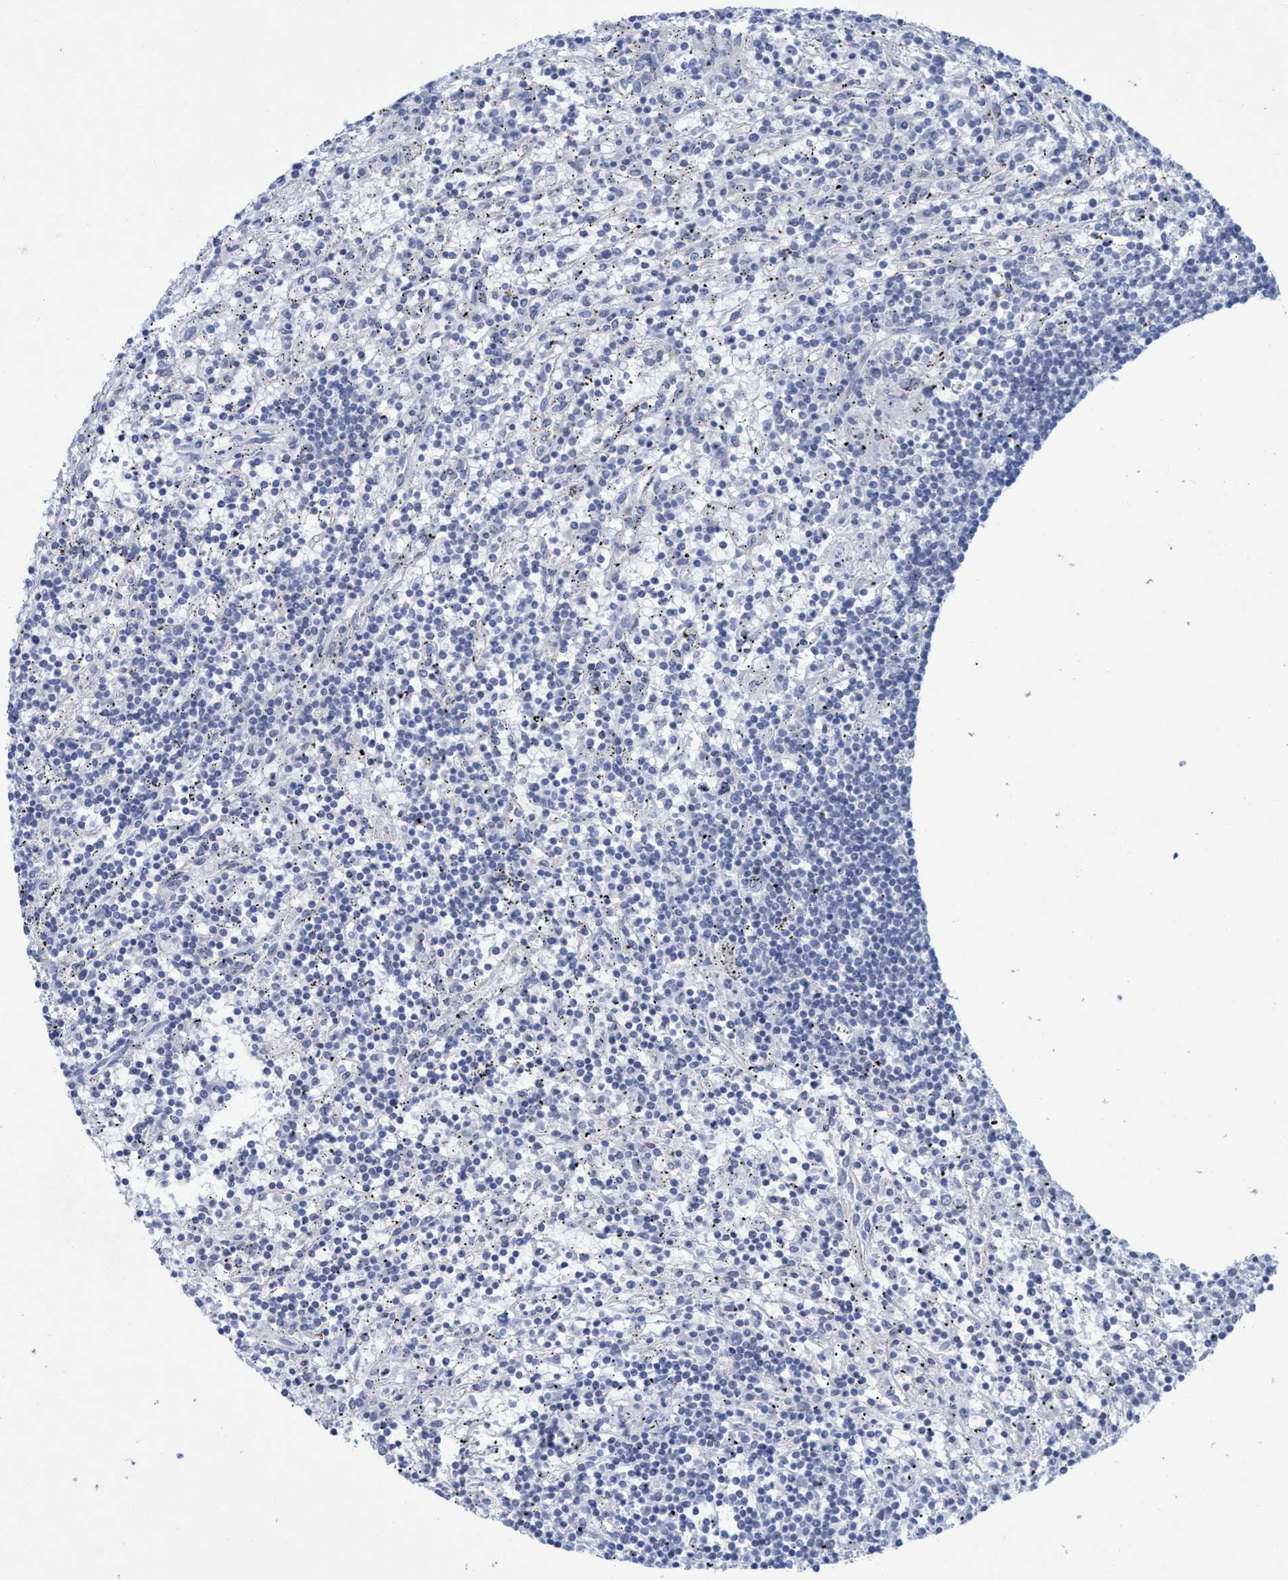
{"staining": {"intensity": "negative", "quantity": "none", "location": "none"}, "tissue": "lymphoma", "cell_type": "Tumor cells", "image_type": "cancer", "snomed": [{"axis": "morphology", "description": "Malignant lymphoma, non-Hodgkin's type, Low grade"}, {"axis": "topography", "description": "Spleen"}], "caption": "Malignant lymphoma, non-Hodgkin's type (low-grade) stained for a protein using IHC shows no staining tumor cells.", "gene": "RSAD1", "patient": {"sex": "male", "age": 76}}